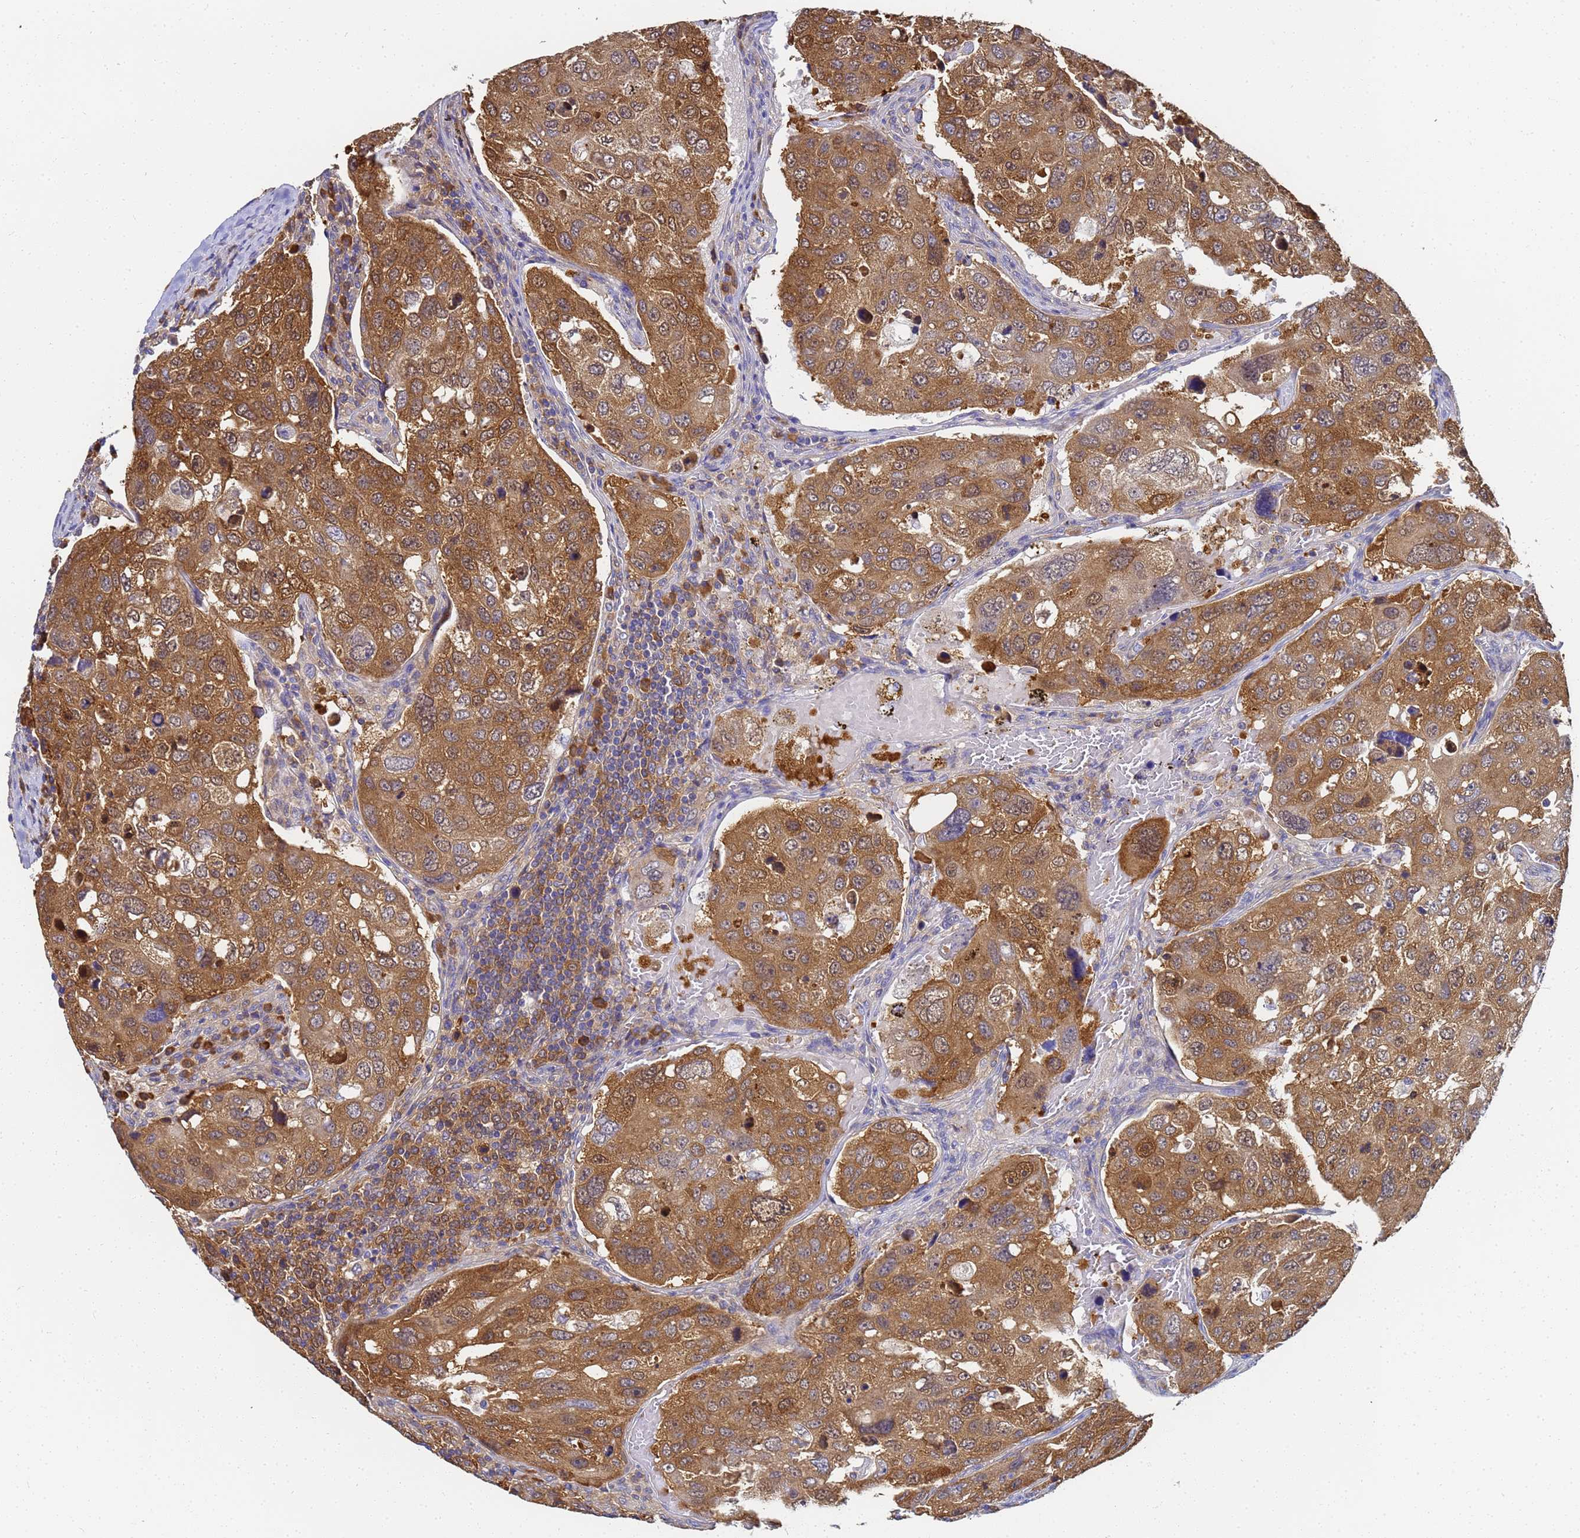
{"staining": {"intensity": "moderate", "quantity": ">75%", "location": "cytoplasmic/membranous"}, "tissue": "urothelial cancer", "cell_type": "Tumor cells", "image_type": "cancer", "snomed": [{"axis": "morphology", "description": "Urothelial carcinoma, High grade"}, {"axis": "topography", "description": "Lymph node"}, {"axis": "topography", "description": "Urinary bladder"}], "caption": "A medium amount of moderate cytoplasmic/membranous staining is identified in approximately >75% of tumor cells in urothelial cancer tissue.", "gene": "NME1-NME2", "patient": {"sex": "male", "age": 51}}